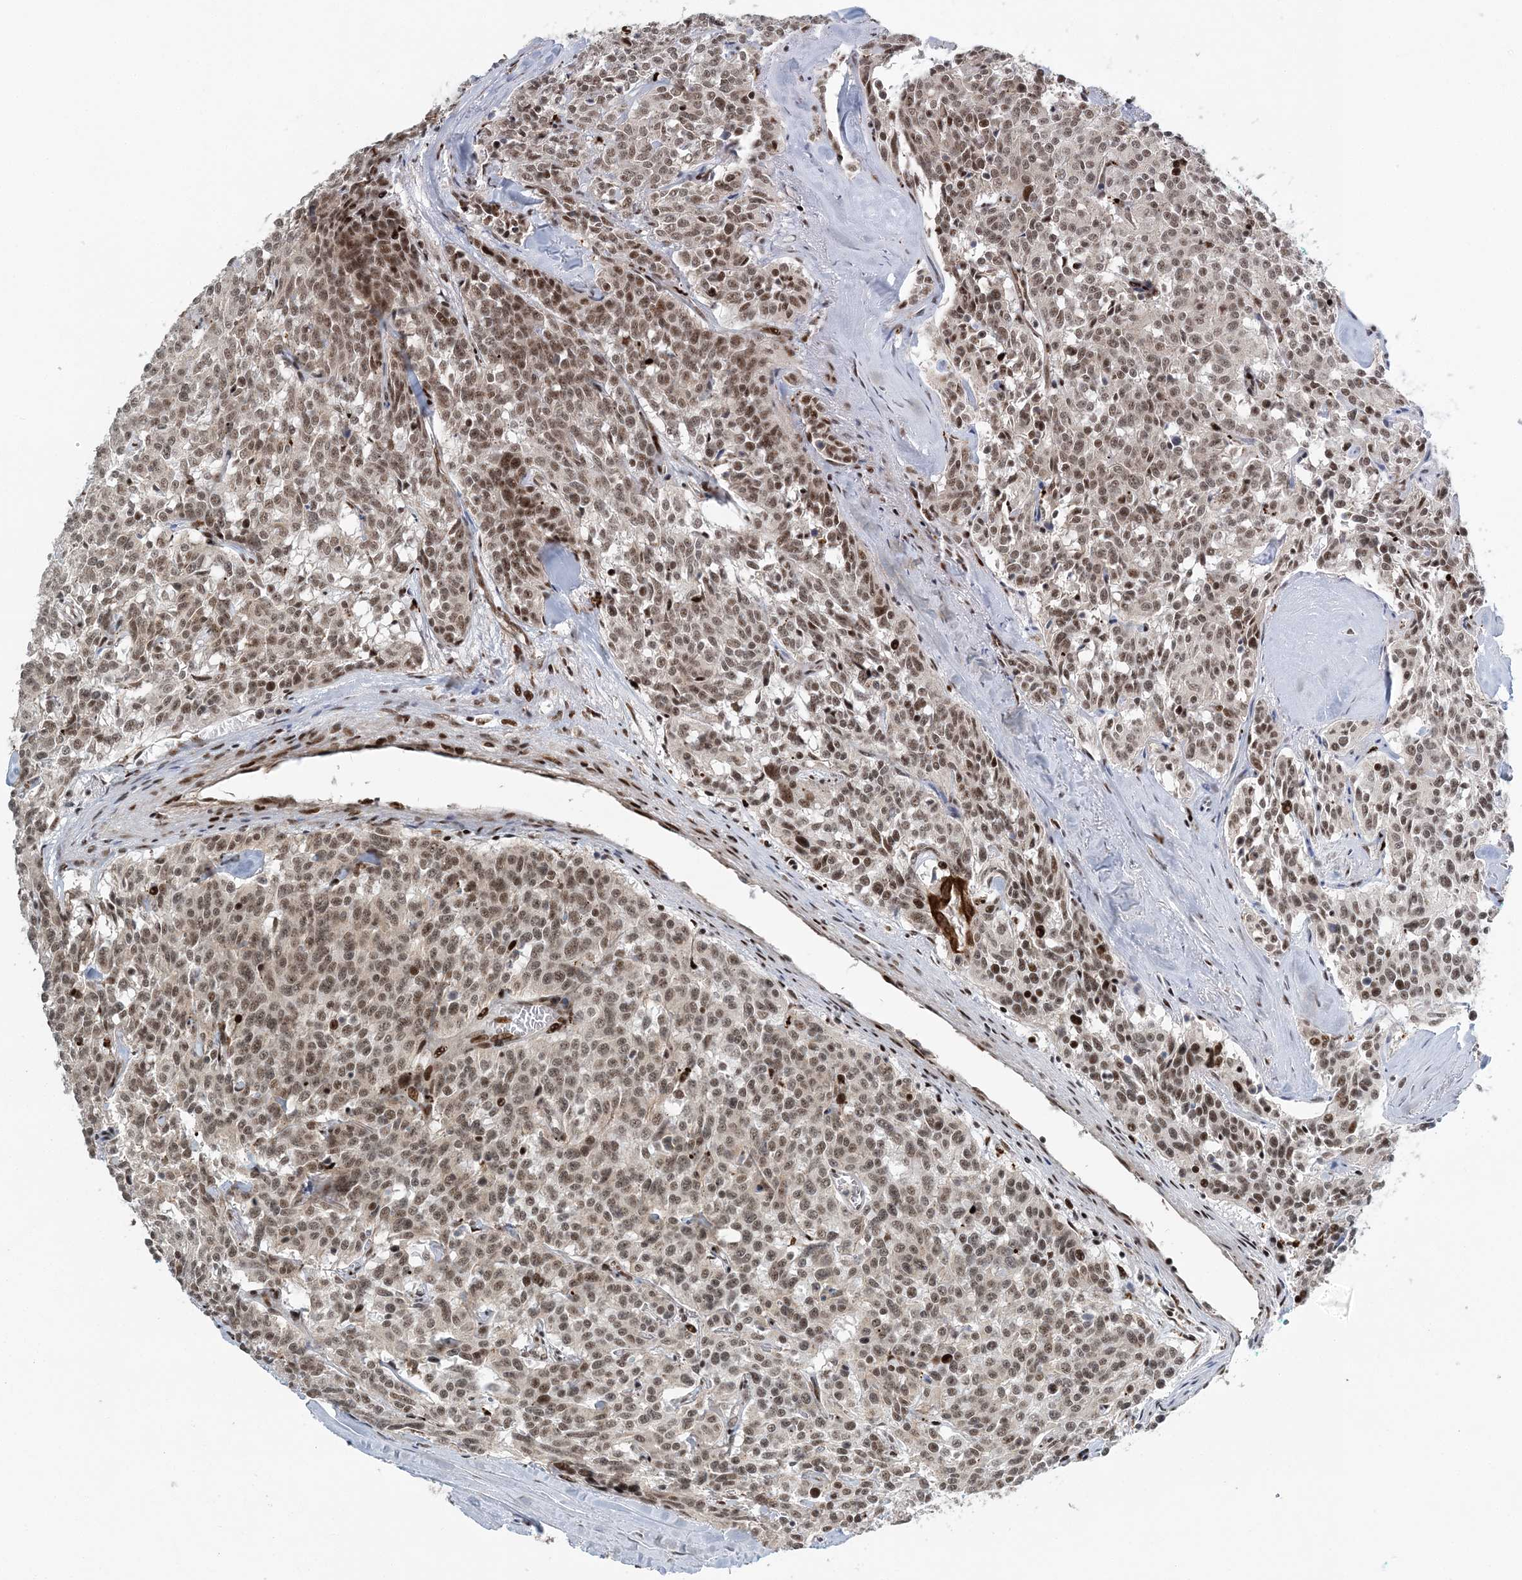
{"staining": {"intensity": "moderate", "quantity": ">75%", "location": "nuclear"}, "tissue": "carcinoid", "cell_type": "Tumor cells", "image_type": "cancer", "snomed": [{"axis": "morphology", "description": "Carcinoid, malignant, NOS"}, {"axis": "topography", "description": "Lung"}], "caption": "Brown immunohistochemical staining in human carcinoid demonstrates moderate nuclear expression in approximately >75% of tumor cells.", "gene": "CWC22", "patient": {"sex": "female", "age": 46}}